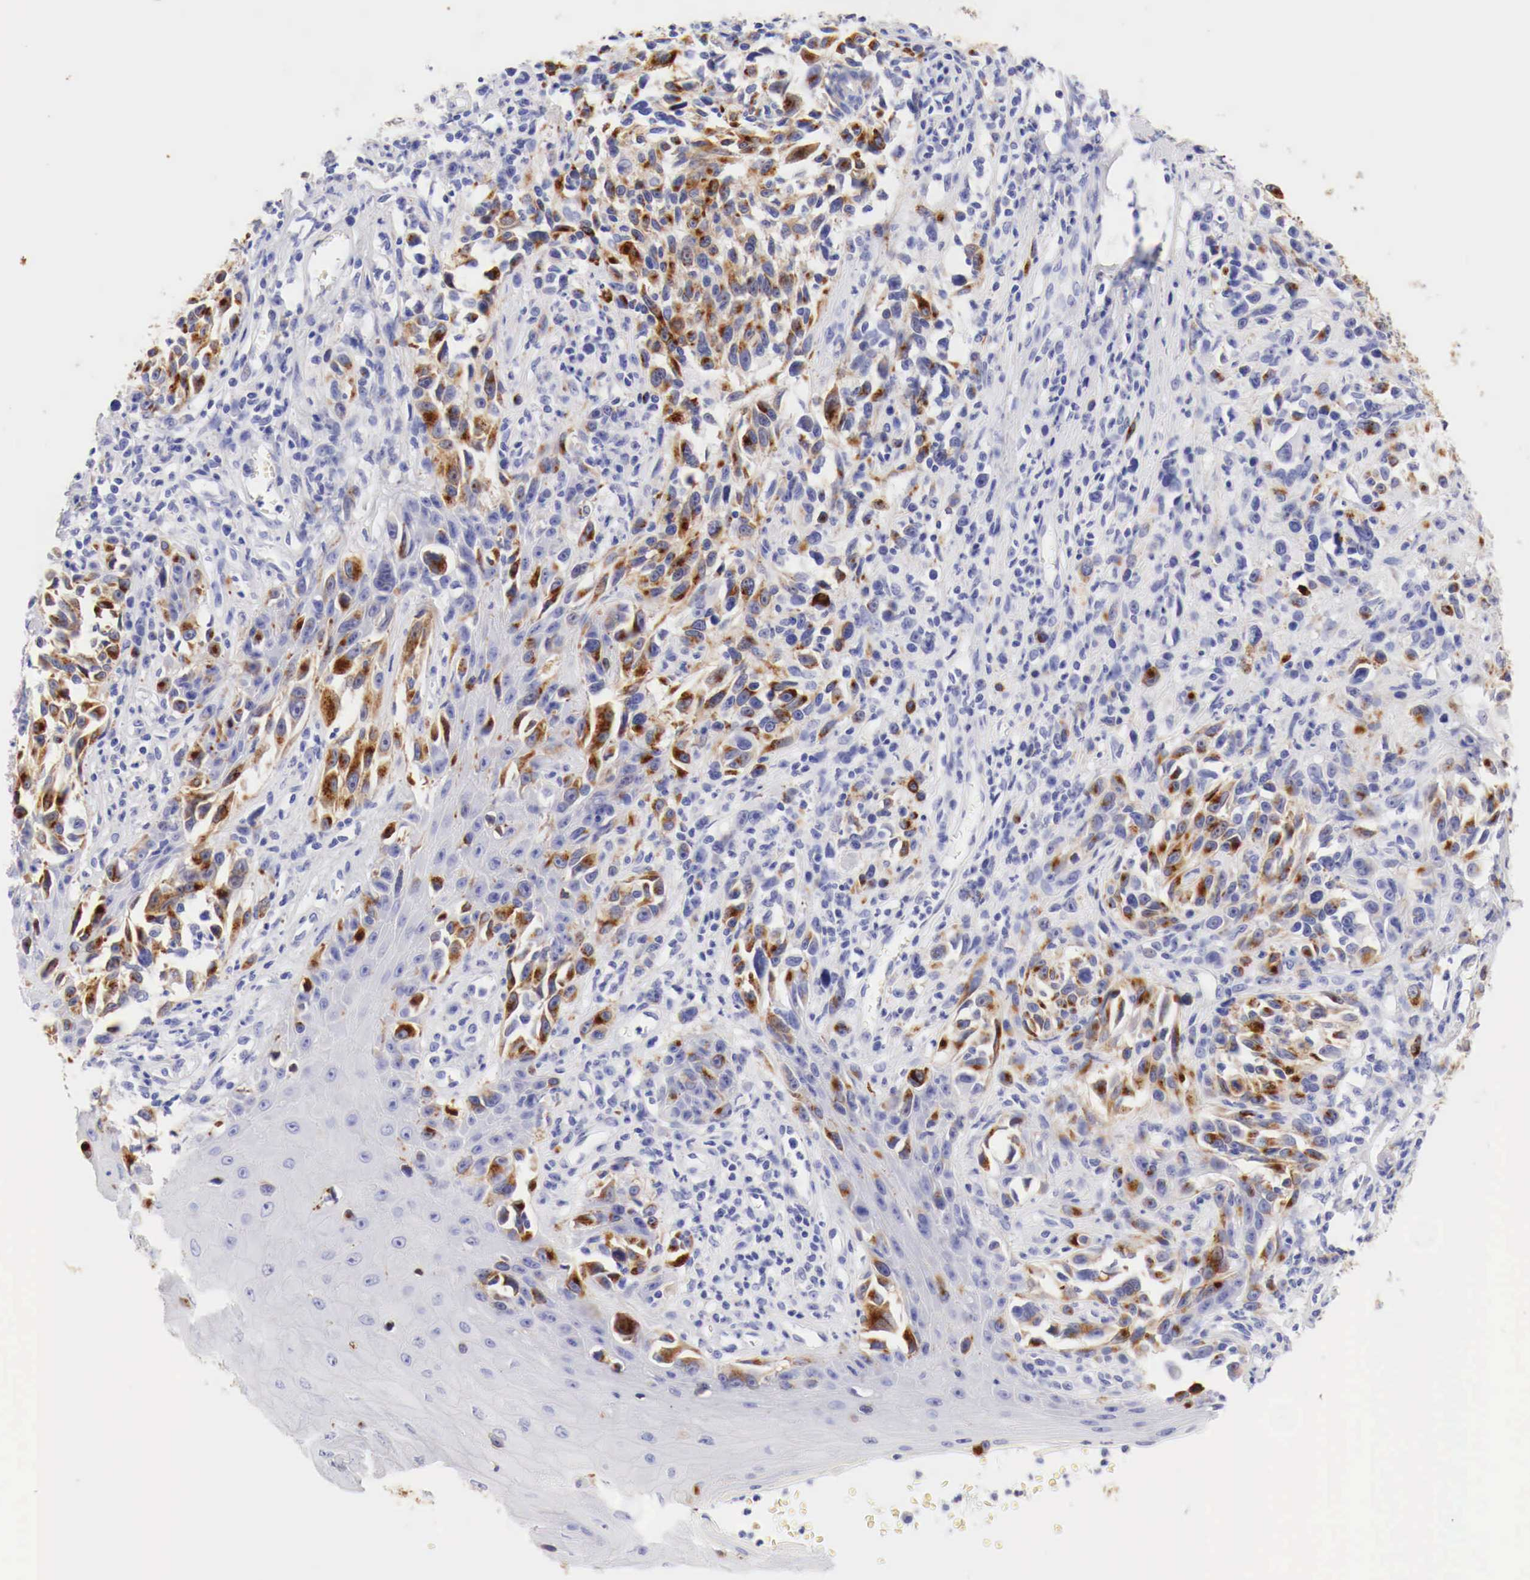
{"staining": {"intensity": "strong", "quantity": "25%-75%", "location": "cytoplasmic/membranous"}, "tissue": "melanoma", "cell_type": "Tumor cells", "image_type": "cancer", "snomed": [{"axis": "morphology", "description": "Malignant melanoma, NOS"}, {"axis": "topography", "description": "Skin"}], "caption": "Protein analysis of melanoma tissue demonstrates strong cytoplasmic/membranous positivity in about 25%-75% of tumor cells.", "gene": "TYR", "patient": {"sex": "female", "age": 82}}